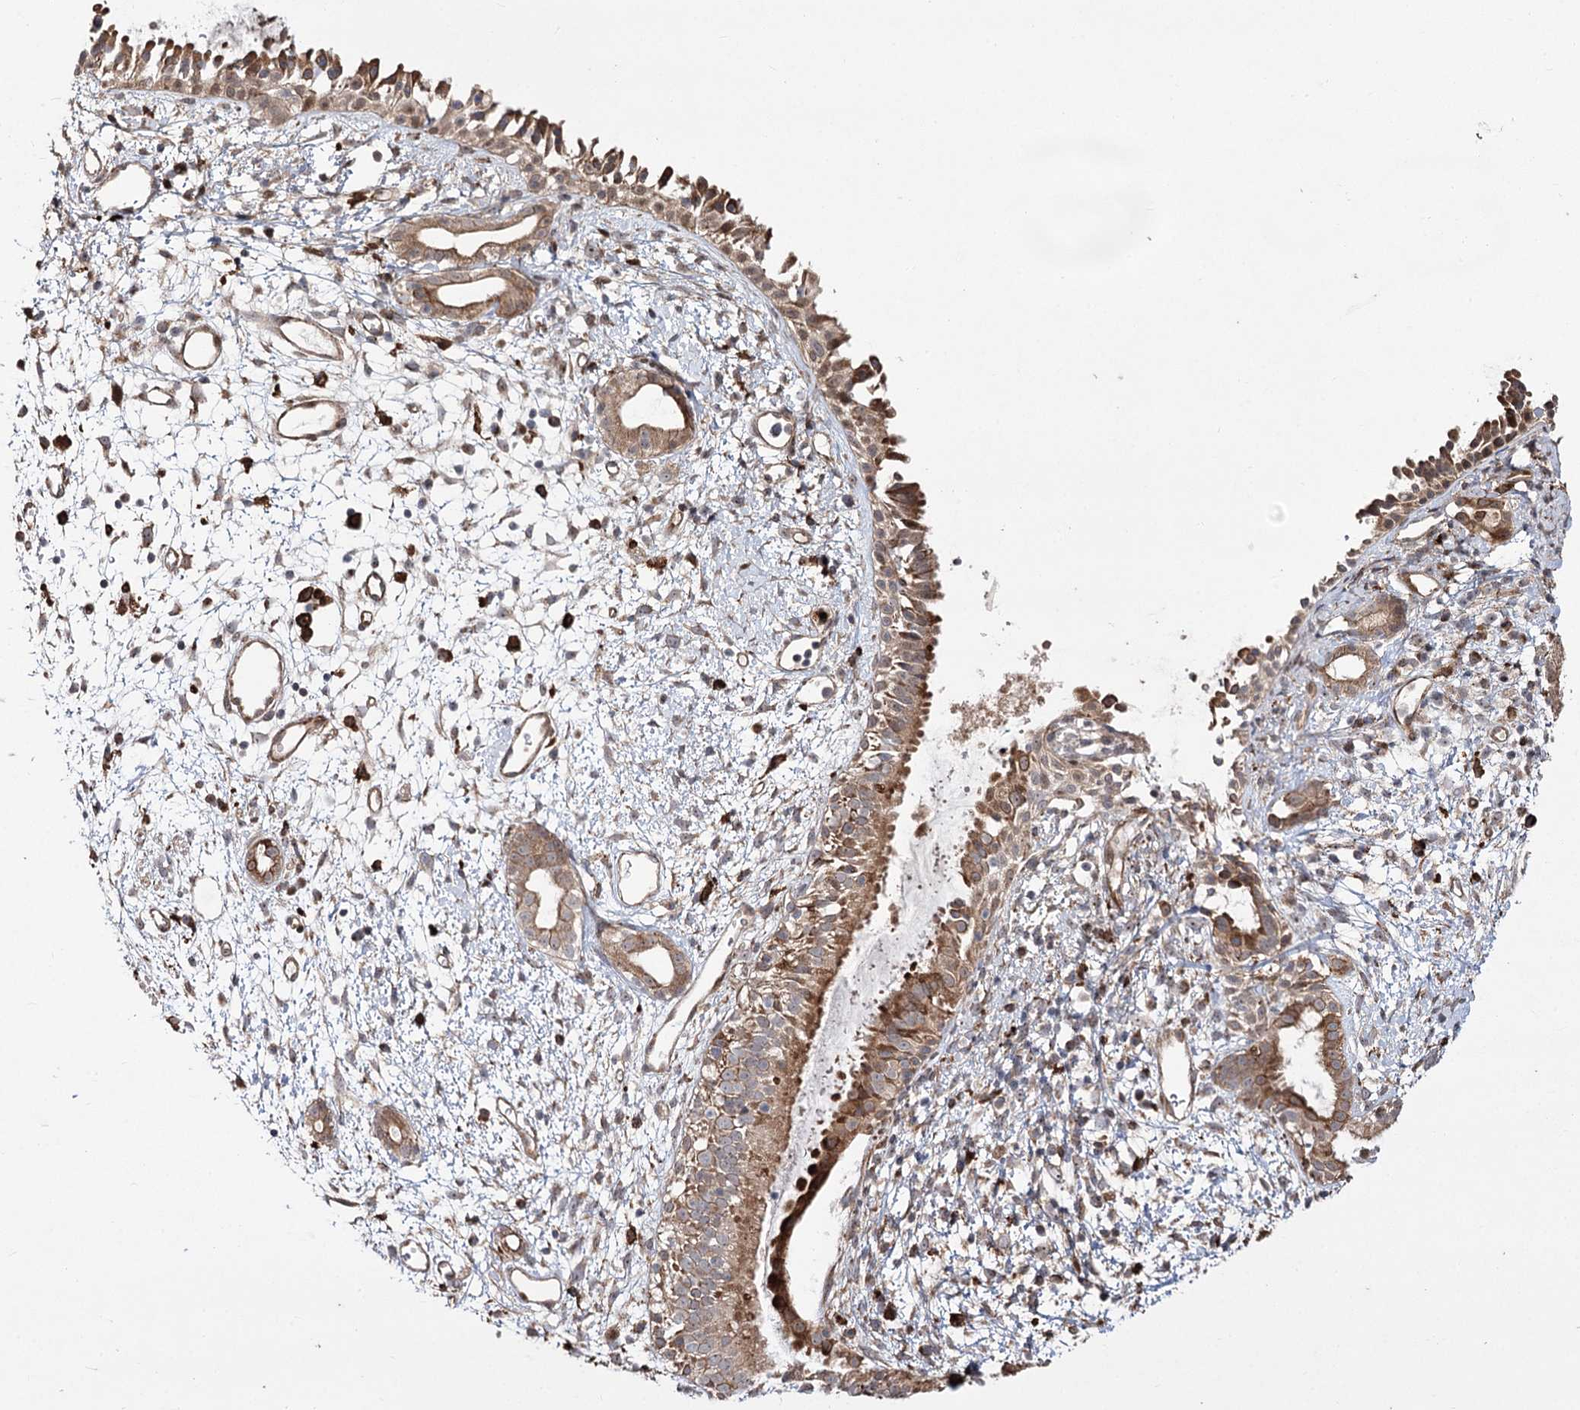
{"staining": {"intensity": "moderate", "quantity": ">75%", "location": "cytoplasmic/membranous"}, "tissue": "nasopharynx", "cell_type": "Respiratory epithelial cells", "image_type": "normal", "snomed": [{"axis": "morphology", "description": "Normal tissue, NOS"}, {"axis": "topography", "description": "Nasopharynx"}], "caption": "A brown stain shows moderate cytoplasmic/membranous positivity of a protein in respiratory epithelial cells of normal human nasopharynx.", "gene": "FANCL", "patient": {"sex": "male", "age": 22}}